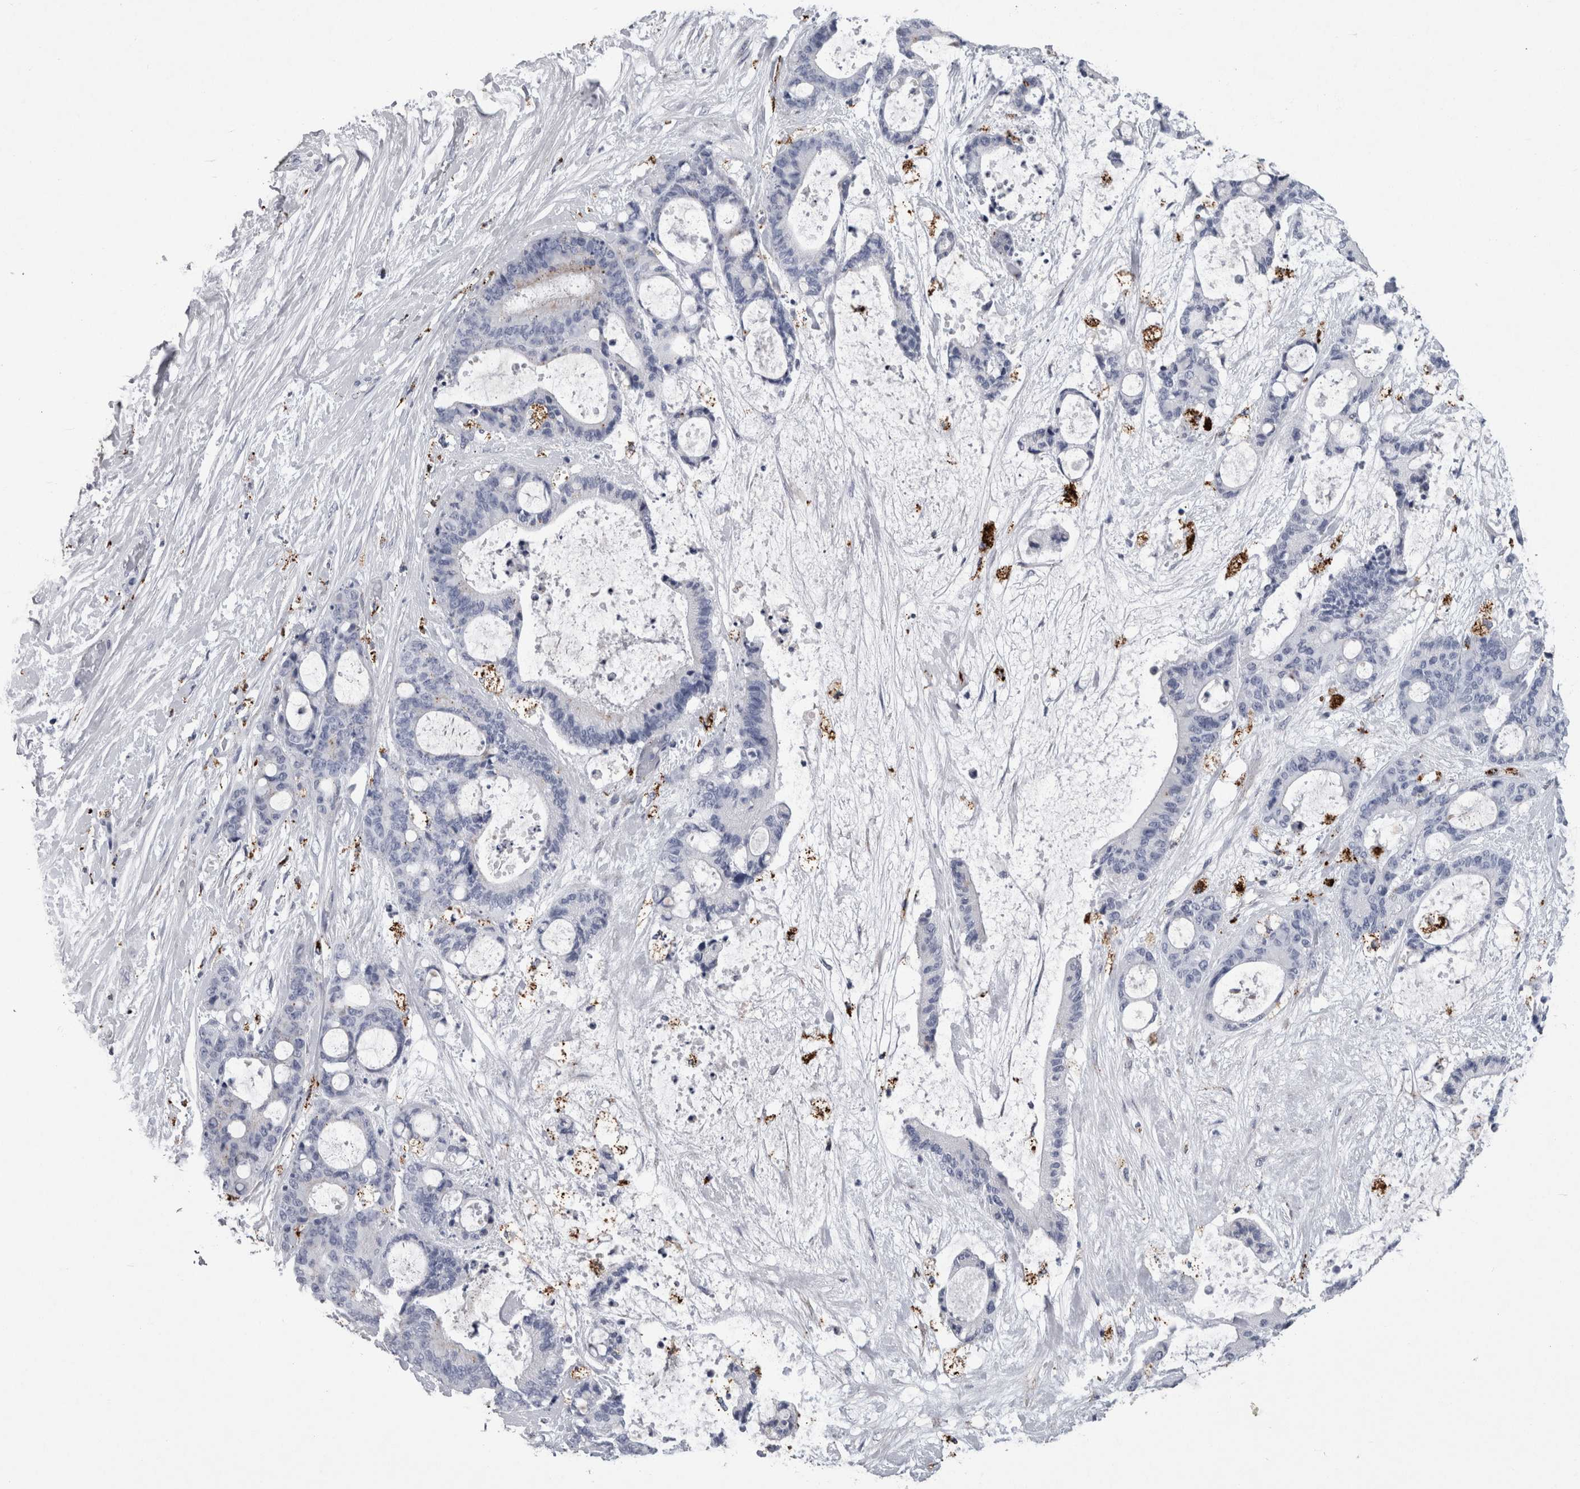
{"staining": {"intensity": "negative", "quantity": "none", "location": "none"}, "tissue": "liver cancer", "cell_type": "Tumor cells", "image_type": "cancer", "snomed": [{"axis": "morphology", "description": "Cholangiocarcinoma"}, {"axis": "topography", "description": "Liver"}], "caption": "The immunohistochemistry (IHC) histopathology image has no significant positivity in tumor cells of liver cancer (cholangiocarcinoma) tissue.", "gene": "DPP7", "patient": {"sex": "female", "age": 73}}